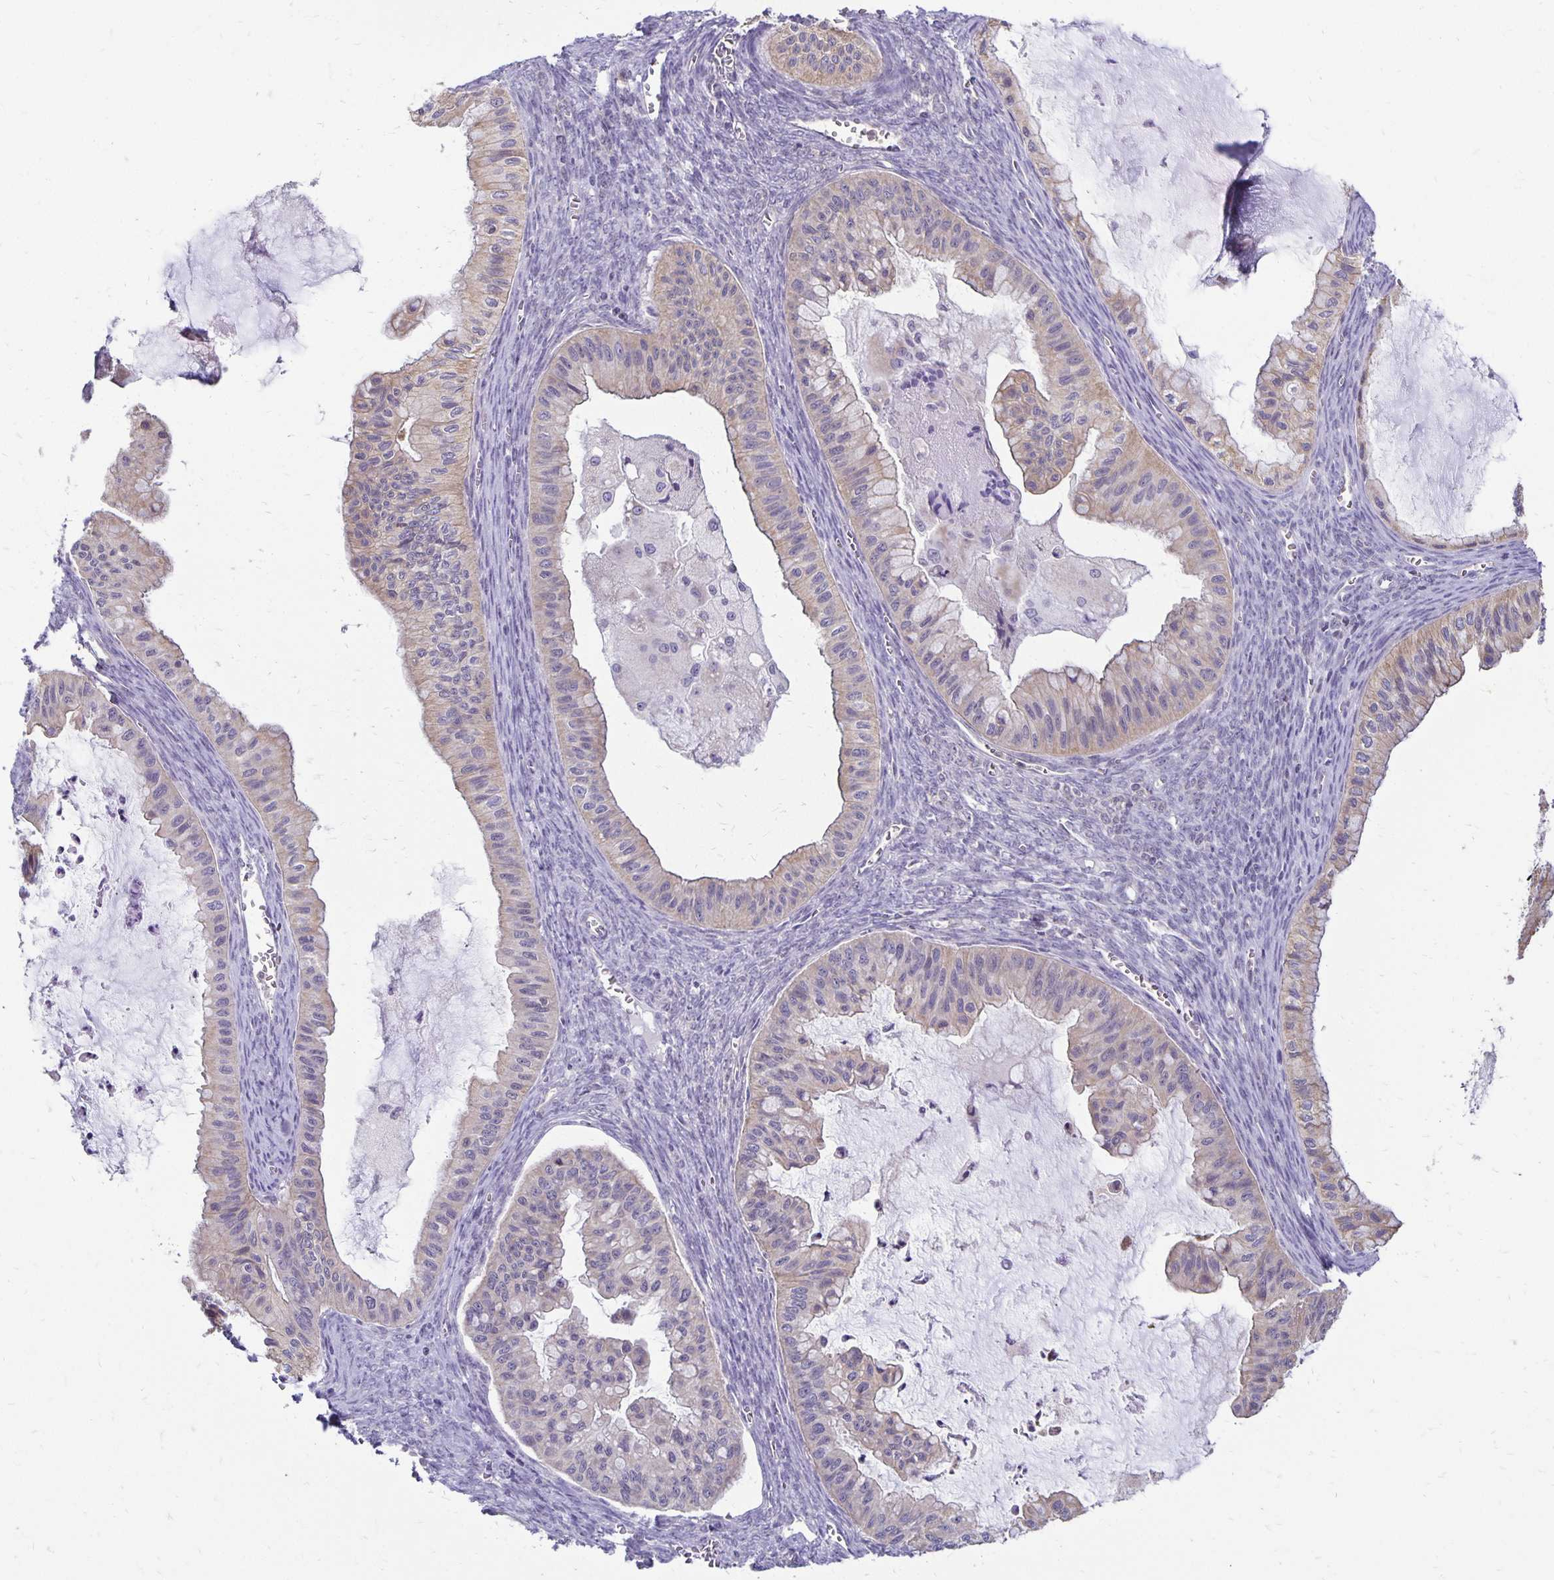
{"staining": {"intensity": "weak", "quantity": "25%-75%", "location": "cytoplasmic/membranous"}, "tissue": "ovarian cancer", "cell_type": "Tumor cells", "image_type": "cancer", "snomed": [{"axis": "morphology", "description": "Cystadenocarcinoma, mucinous, NOS"}, {"axis": "topography", "description": "Ovary"}], "caption": "Human mucinous cystadenocarcinoma (ovarian) stained for a protein (brown) demonstrates weak cytoplasmic/membranous positive expression in approximately 25%-75% of tumor cells.", "gene": "FN3K", "patient": {"sex": "female", "age": 72}}